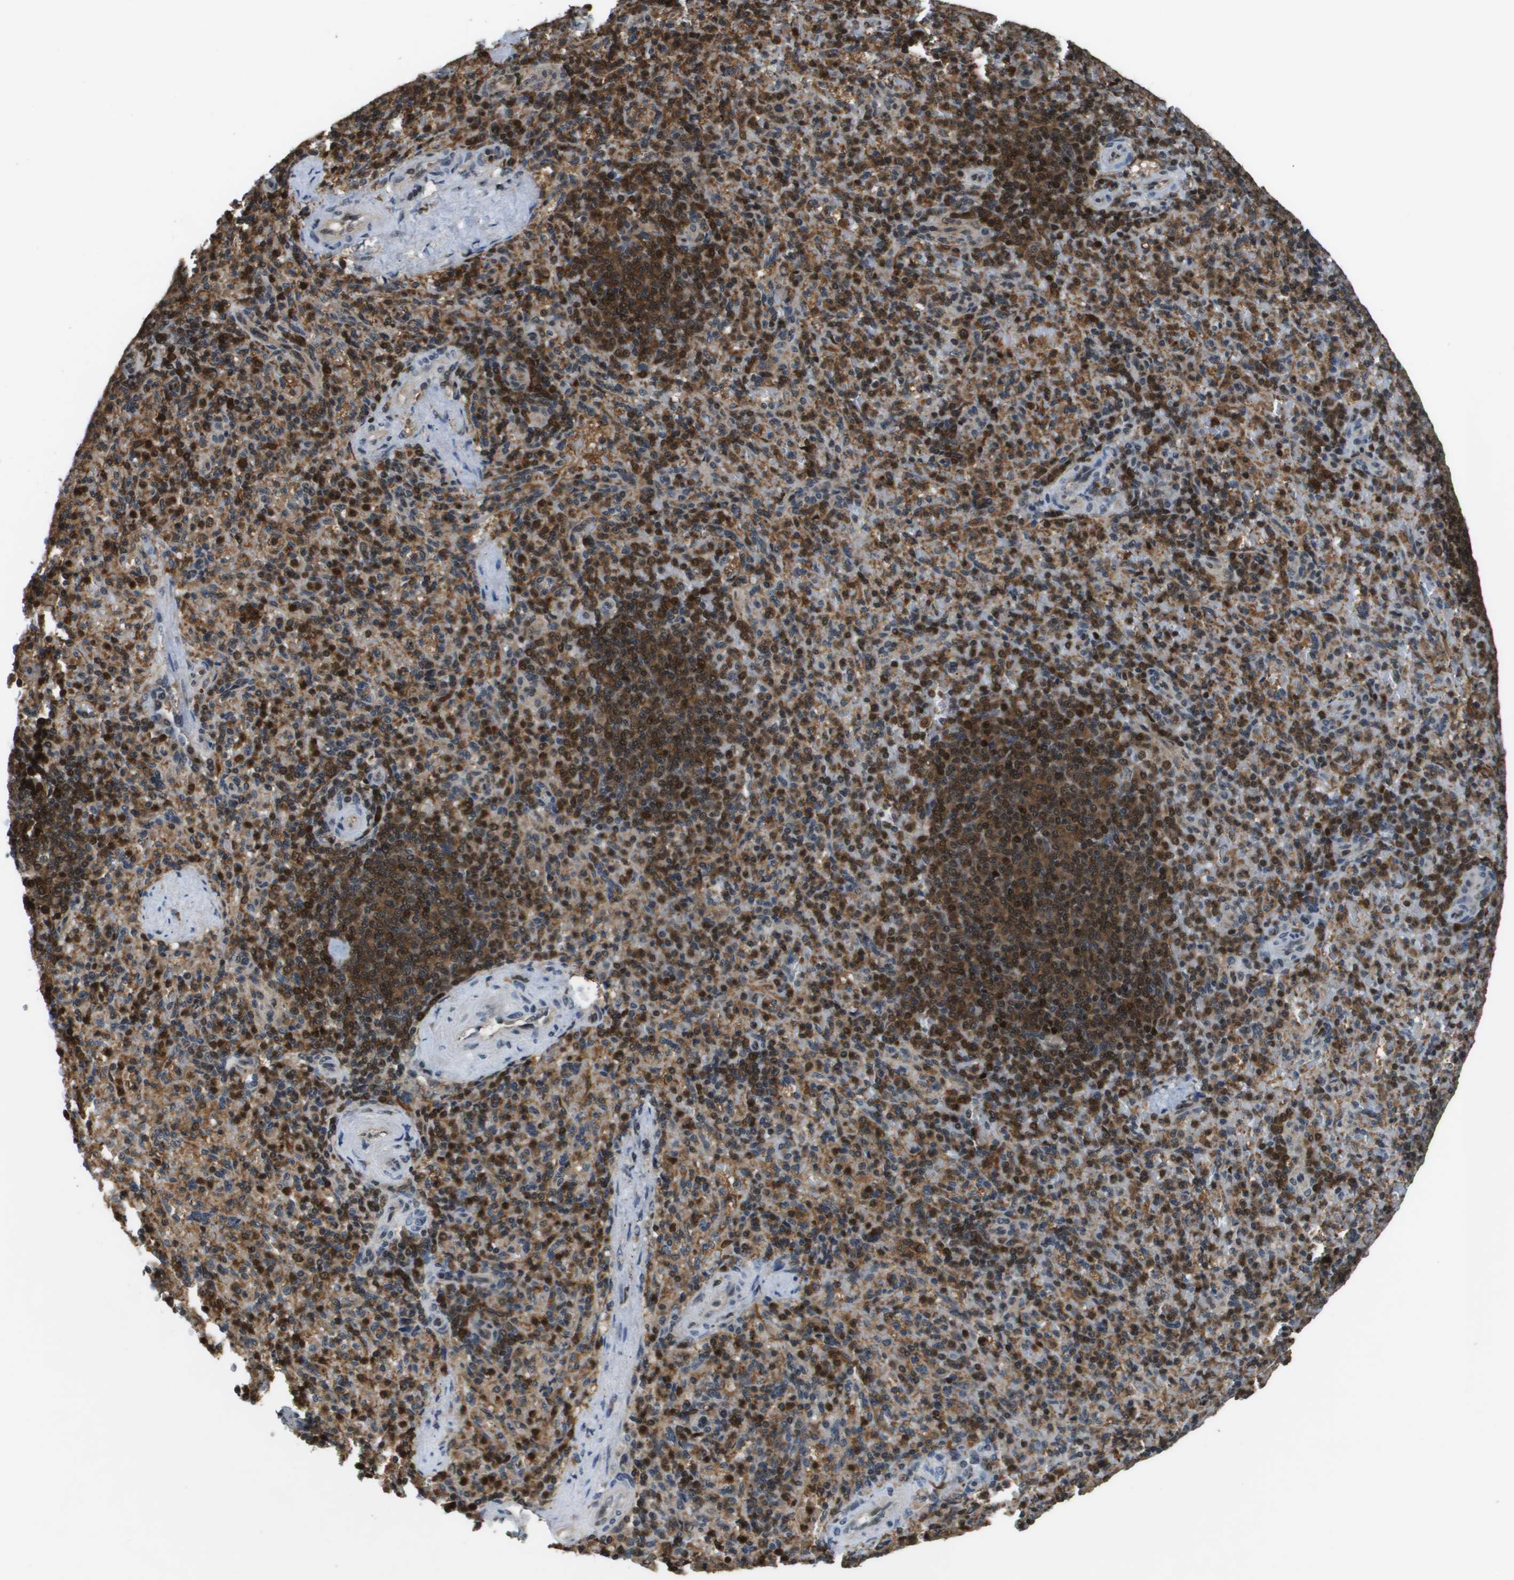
{"staining": {"intensity": "strong", "quantity": "25%-75%", "location": "nuclear"}, "tissue": "spleen", "cell_type": "Cells in red pulp", "image_type": "normal", "snomed": [{"axis": "morphology", "description": "Normal tissue, NOS"}, {"axis": "topography", "description": "Spleen"}], "caption": "Immunohistochemistry (IHC) of benign spleen demonstrates high levels of strong nuclear positivity in approximately 25%-75% of cells in red pulp.", "gene": "EP400", "patient": {"sex": "female", "age": 74}}